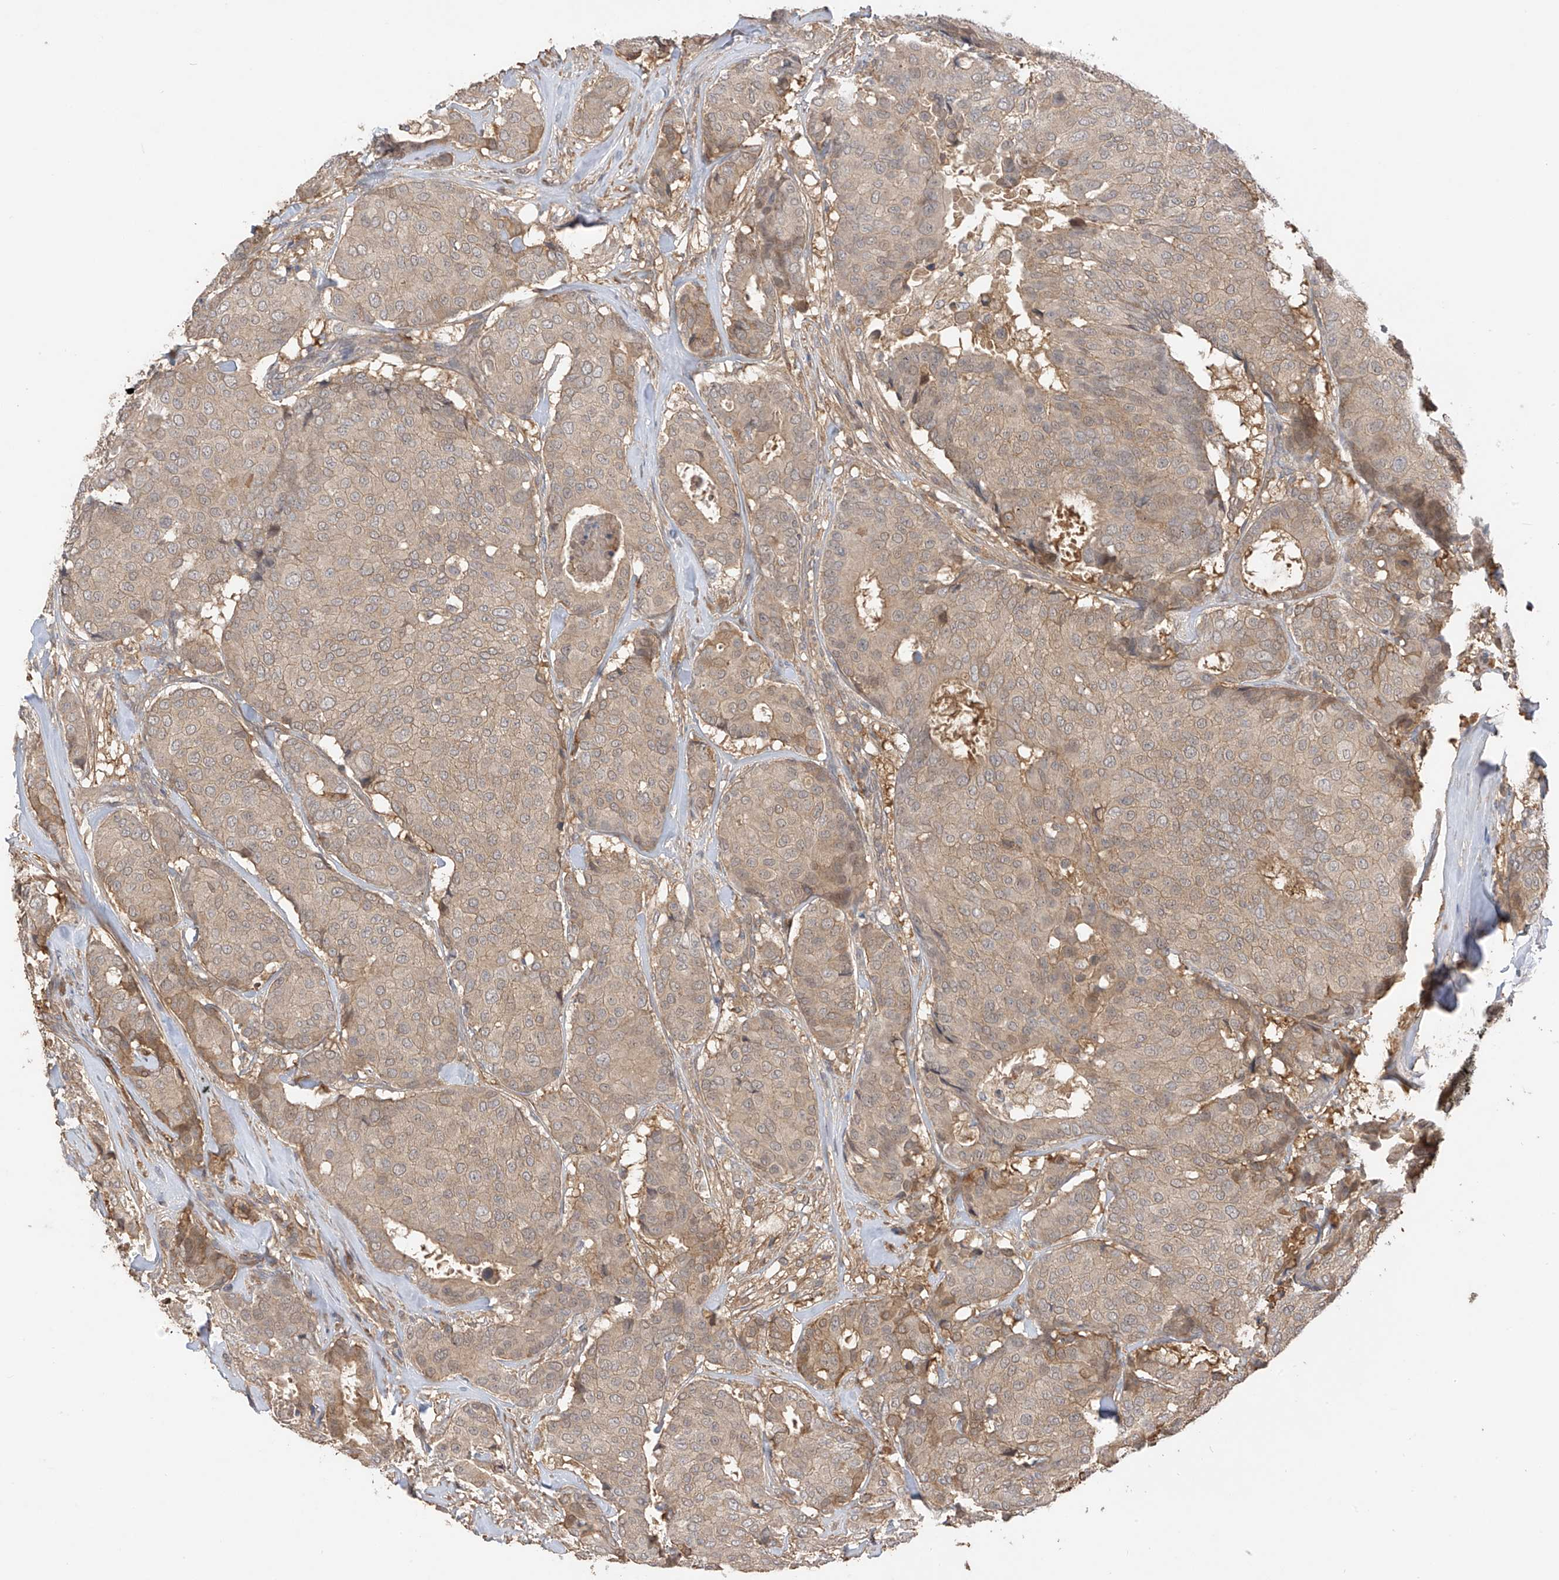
{"staining": {"intensity": "moderate", "quantity": "25%-75%", "location": "cytoplasmic/membranous"}, "tissue": "breast cancer", "cell_type": "Tumor cells", "image_type": "cancer", "snomed": [{"axis": "morphology", "description": "Duct carcinoma"}, {"axis": "topography", "description": "Breast"}], "caption": "The immunohistochemical stain highlights moderate cytoplasmic/membranous expression in tumor cells of invasive ductal carcinoma (breast) tissue.", "gene": "CACNA2D4", "patient": {"sex": "female", "age": 75}}